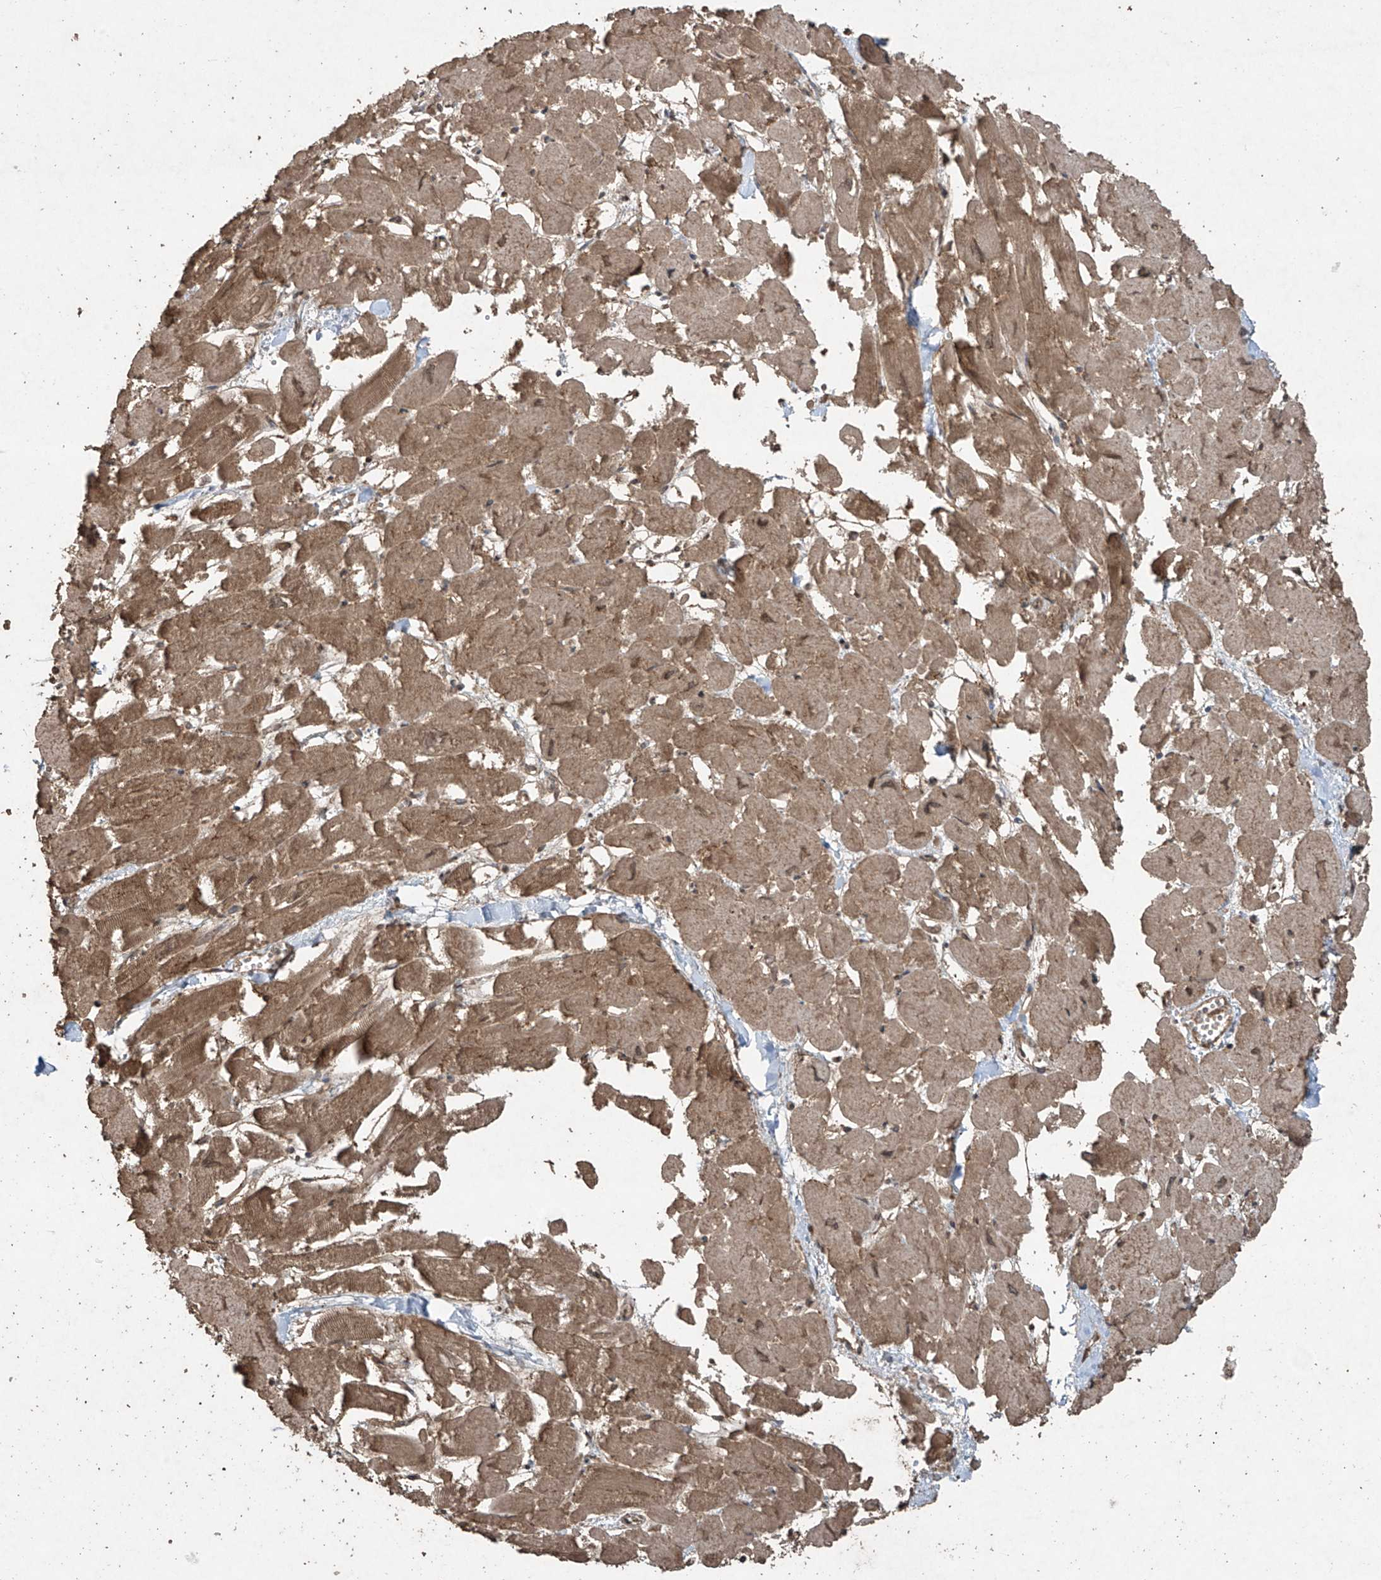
{"staining": {"intensity": "strong", "quantity": ">75%", "location": "cytoplasmic/membranous"}, "tissue": "heart muscle", "cell_type": "Cardiomyocytes", "image_type": "normal", "snomed": [{"axis": "morphology", "description": "Normal tissue, NOS"}, {"axis": "topography", "description": "Heart"}], "caption": "High-magnification brightfield microscopy of benign heart muscle stained with DAB (brown) and counterstained with hematoxylin (blue). cardiomyocytes exhibit strong cytoplasmic/membranous staining is present in approximately>75% of cells. The protein is stained brown, and the nuclei are stained in blue (DAB (3,3'-diaminobenzidine) IHC with brightfield microscopy, high magnification).", "gene": "PGPEP1", "patient": {"sex": "male", "age": 54}}